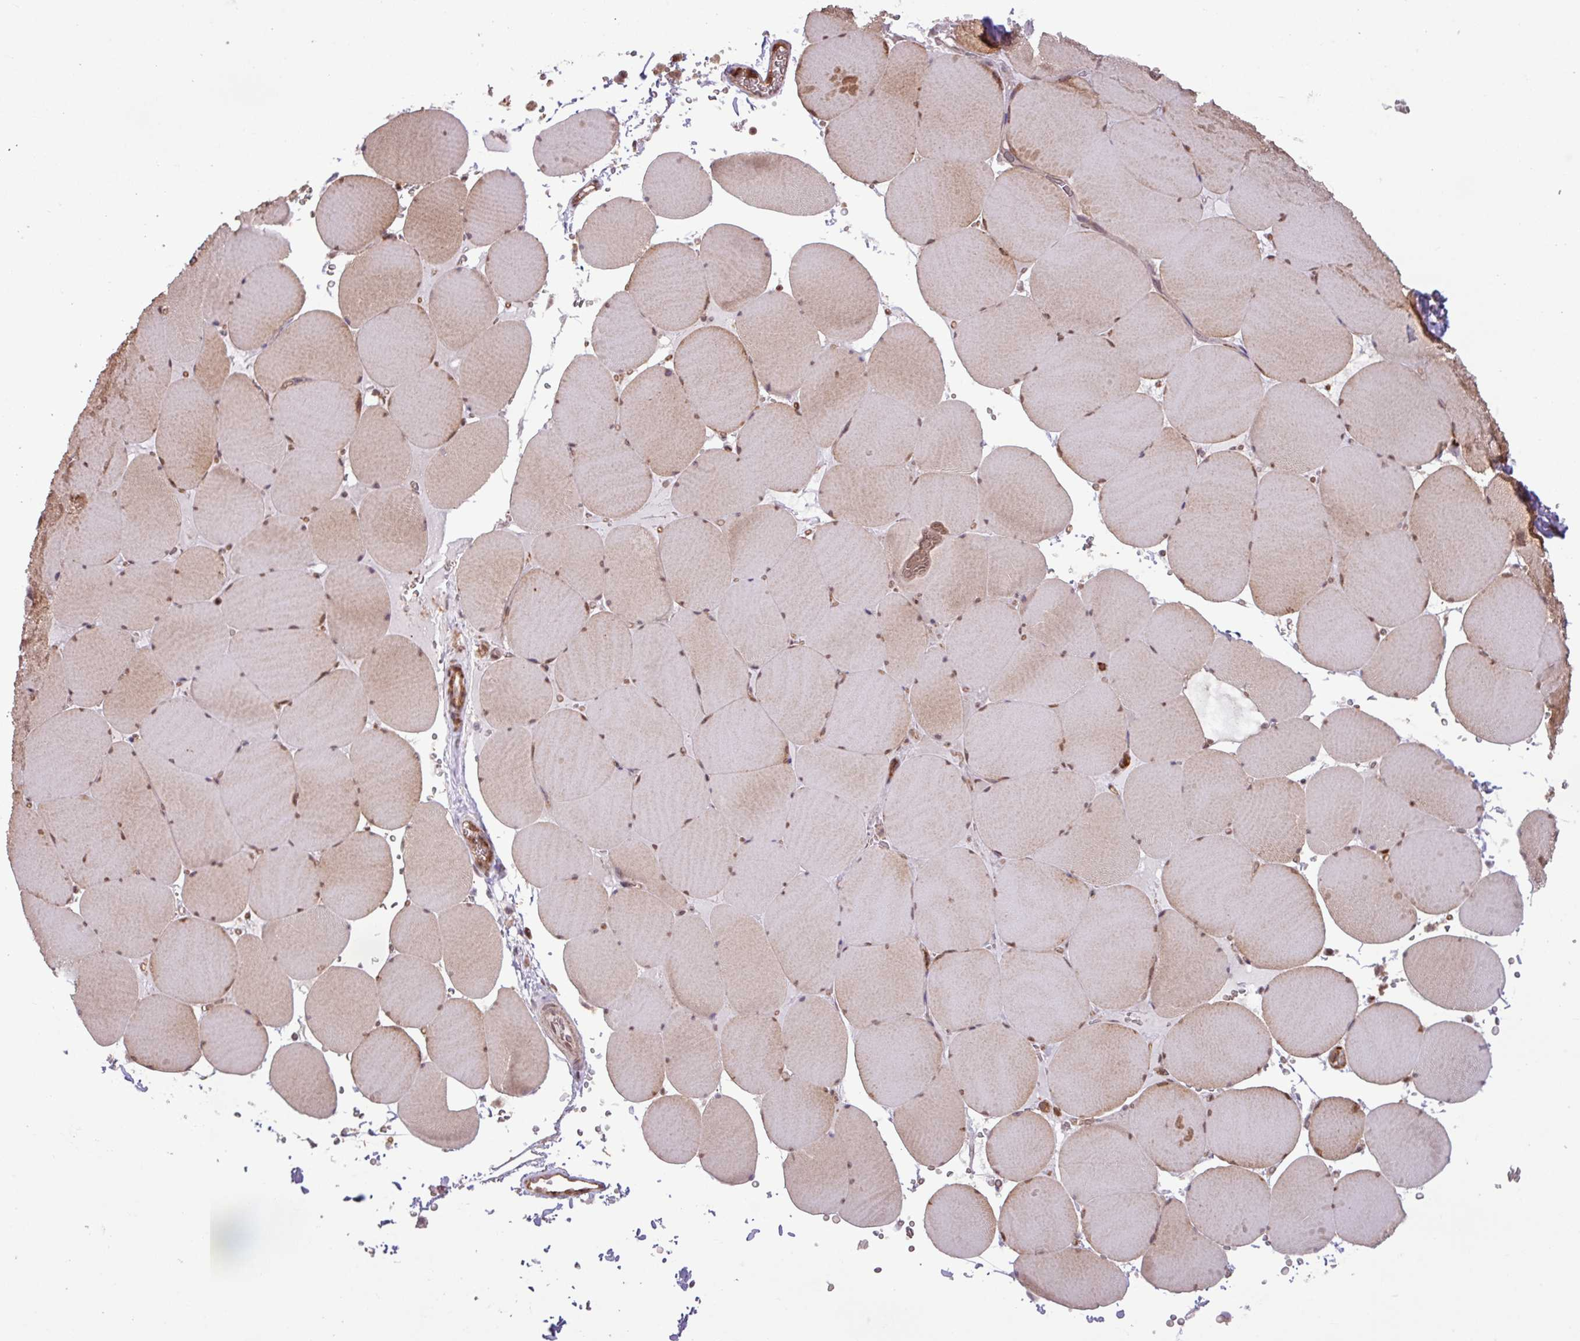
{"staining": {"intensity": "moderate", "quantity": ">75%", "location": "cytoplasmic/membranous,nuclear"}, "tissue": "skeletal muscle", "cell_type": "Myocytes", "image_type": "normal", "snomed": [{"axis": "morphology", "description": "Normal tissue, NOS"}, {"axis": "topography", "description": "Skeletal muscle"}, {"axis": "topography", "description": "Head-Neck"}], "caption": "Skeletal muscle stained for a protein shows moderate cytoplasmic/membranous,nuclear positivity in myocytes. (Stains: DAB (3,3'-diaminobenzidine) in brown, nuclei in blue, Microscopy: brightfield microscopy at high magnification).", "gene": "GON7", "patient": {"sex": "male", "age": 66}}